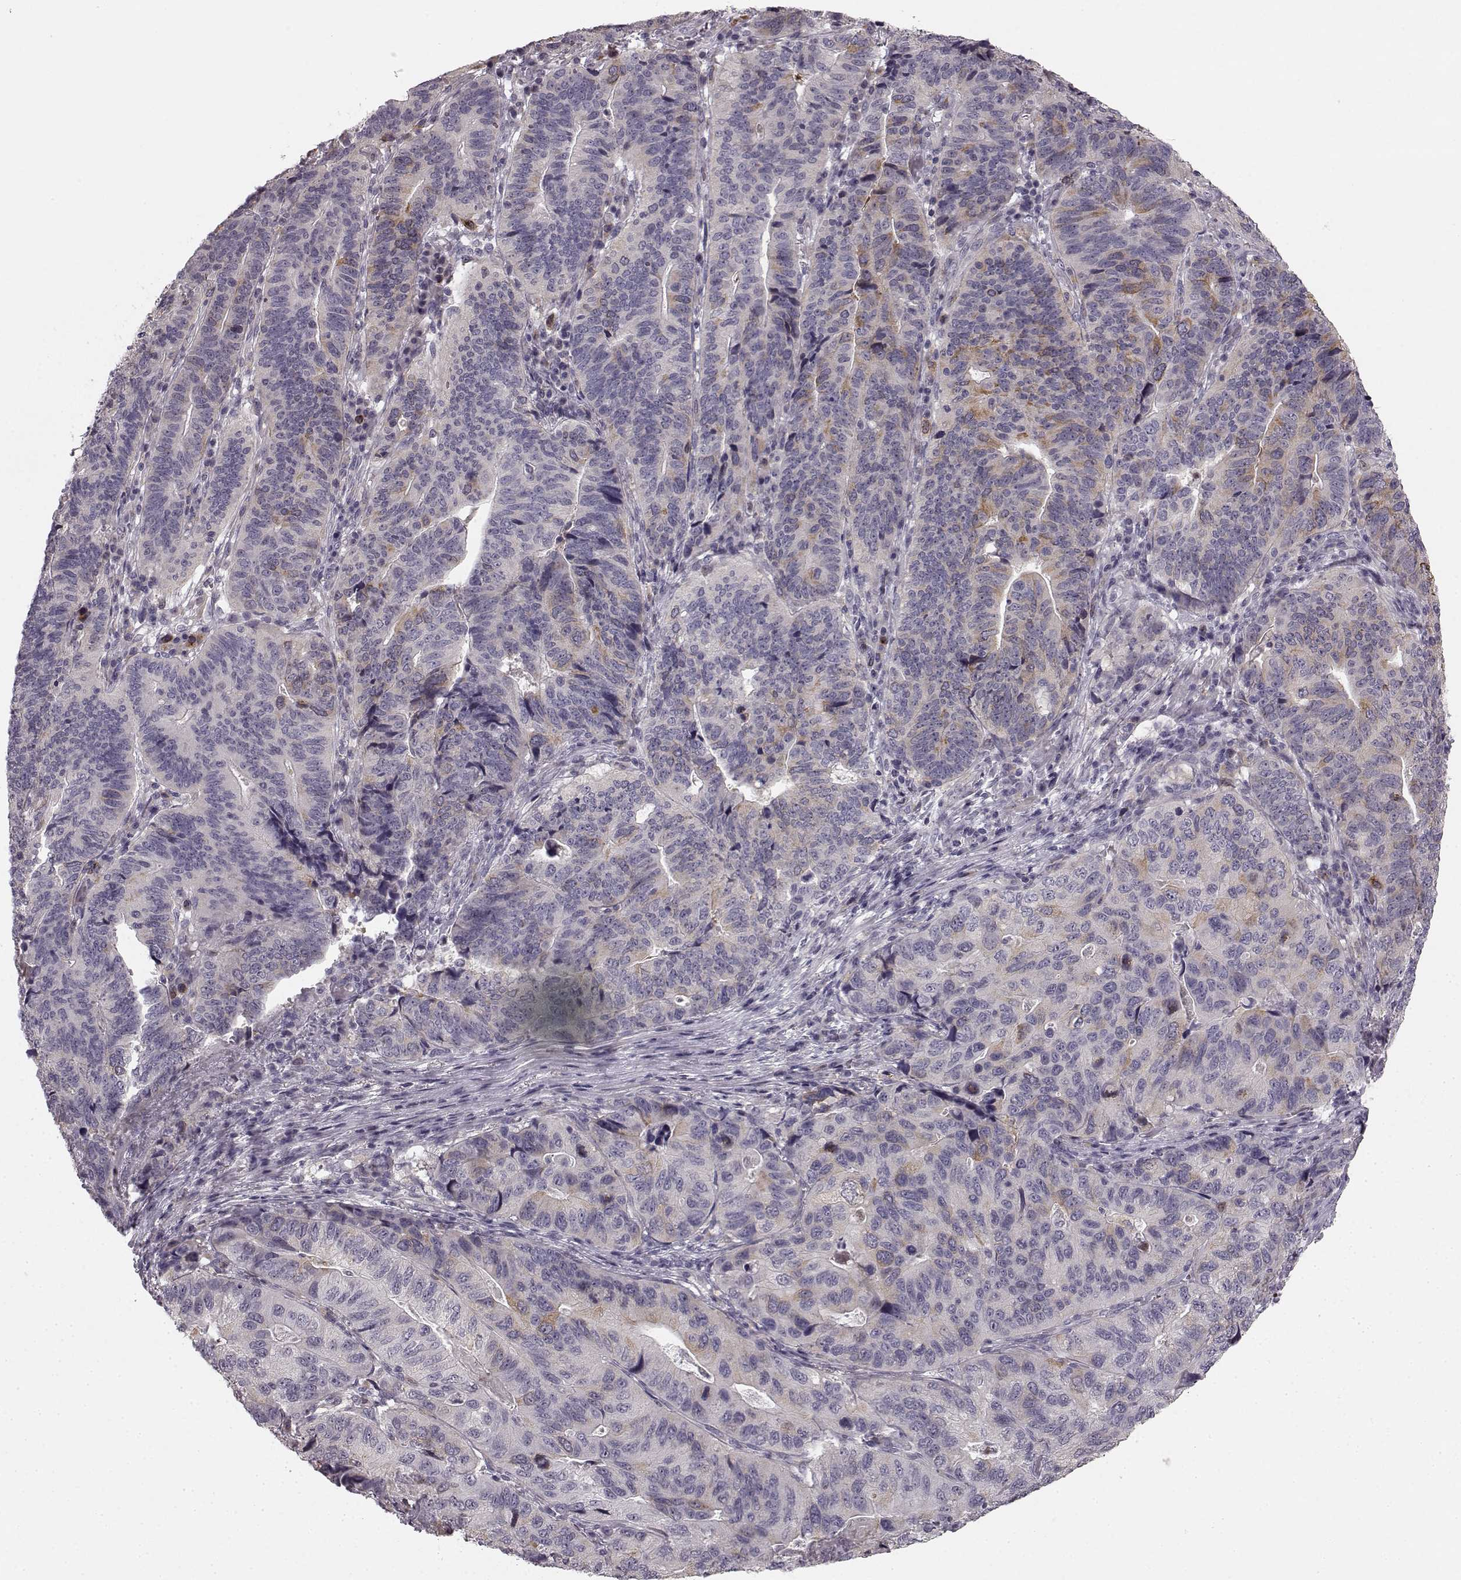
{"staining": {"intensity": "weak", "quantity": "<25%", "location": "cytoplasmic/membranous"}, "tissue": "stomach cancer", "cell_type": "Tumor cells", "image_type": "cancer", "snomed": [{"axis": "morphology", "description": "Adenocarcinoma, NOS"}, {"axis": "topography", "description": "Stomach, upper"}], "caption": "Immunohistochemistry (IHC) of stomach cancer exhibits no staining in tumor cells. (Immunohistochemistry, brightfield microscopy, high magnification).", "gene": "HMMR", "patient": {"sex": "female", "age": 67}}